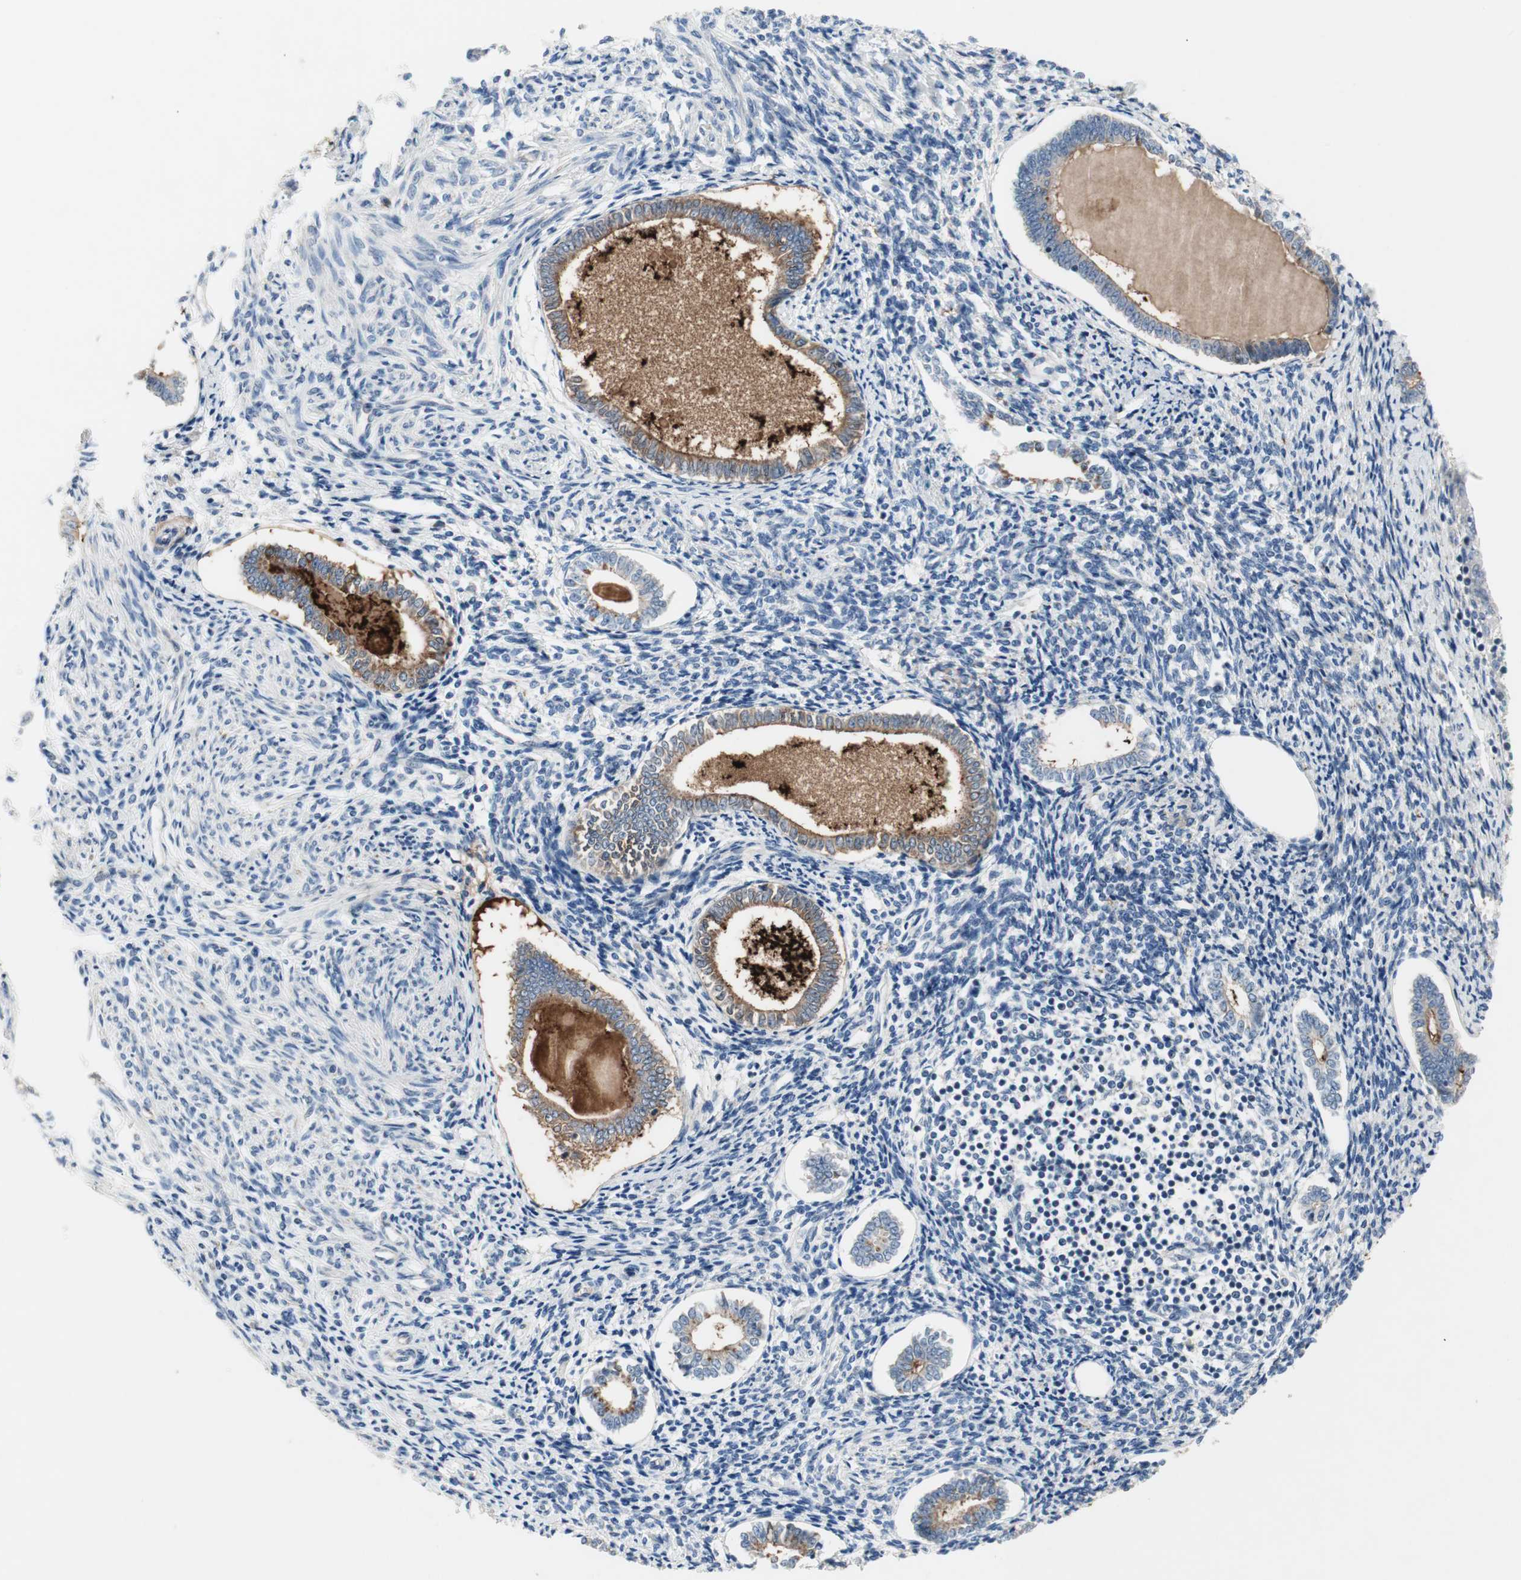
{"staining": {"intensity": "negative", "quantity": "none", "location": "none"}, "tissue": "endometrium", "cell_type": "Cells in endometrial stroma", "image_type": "normal", "snomed": [{"axis": "morphology", "description": "Normal tissue, NOS"}, {"axis": "topography", "description": "Endometrium"}], "caption": "DAB (3,3'-diaminobenzidine) immunohistochemical staining of normal human endometrium exhibits no significant staining in cells in endometrial stroma.", "gene": "ALPL", "patient": {"sex": "female", "age": 71}}